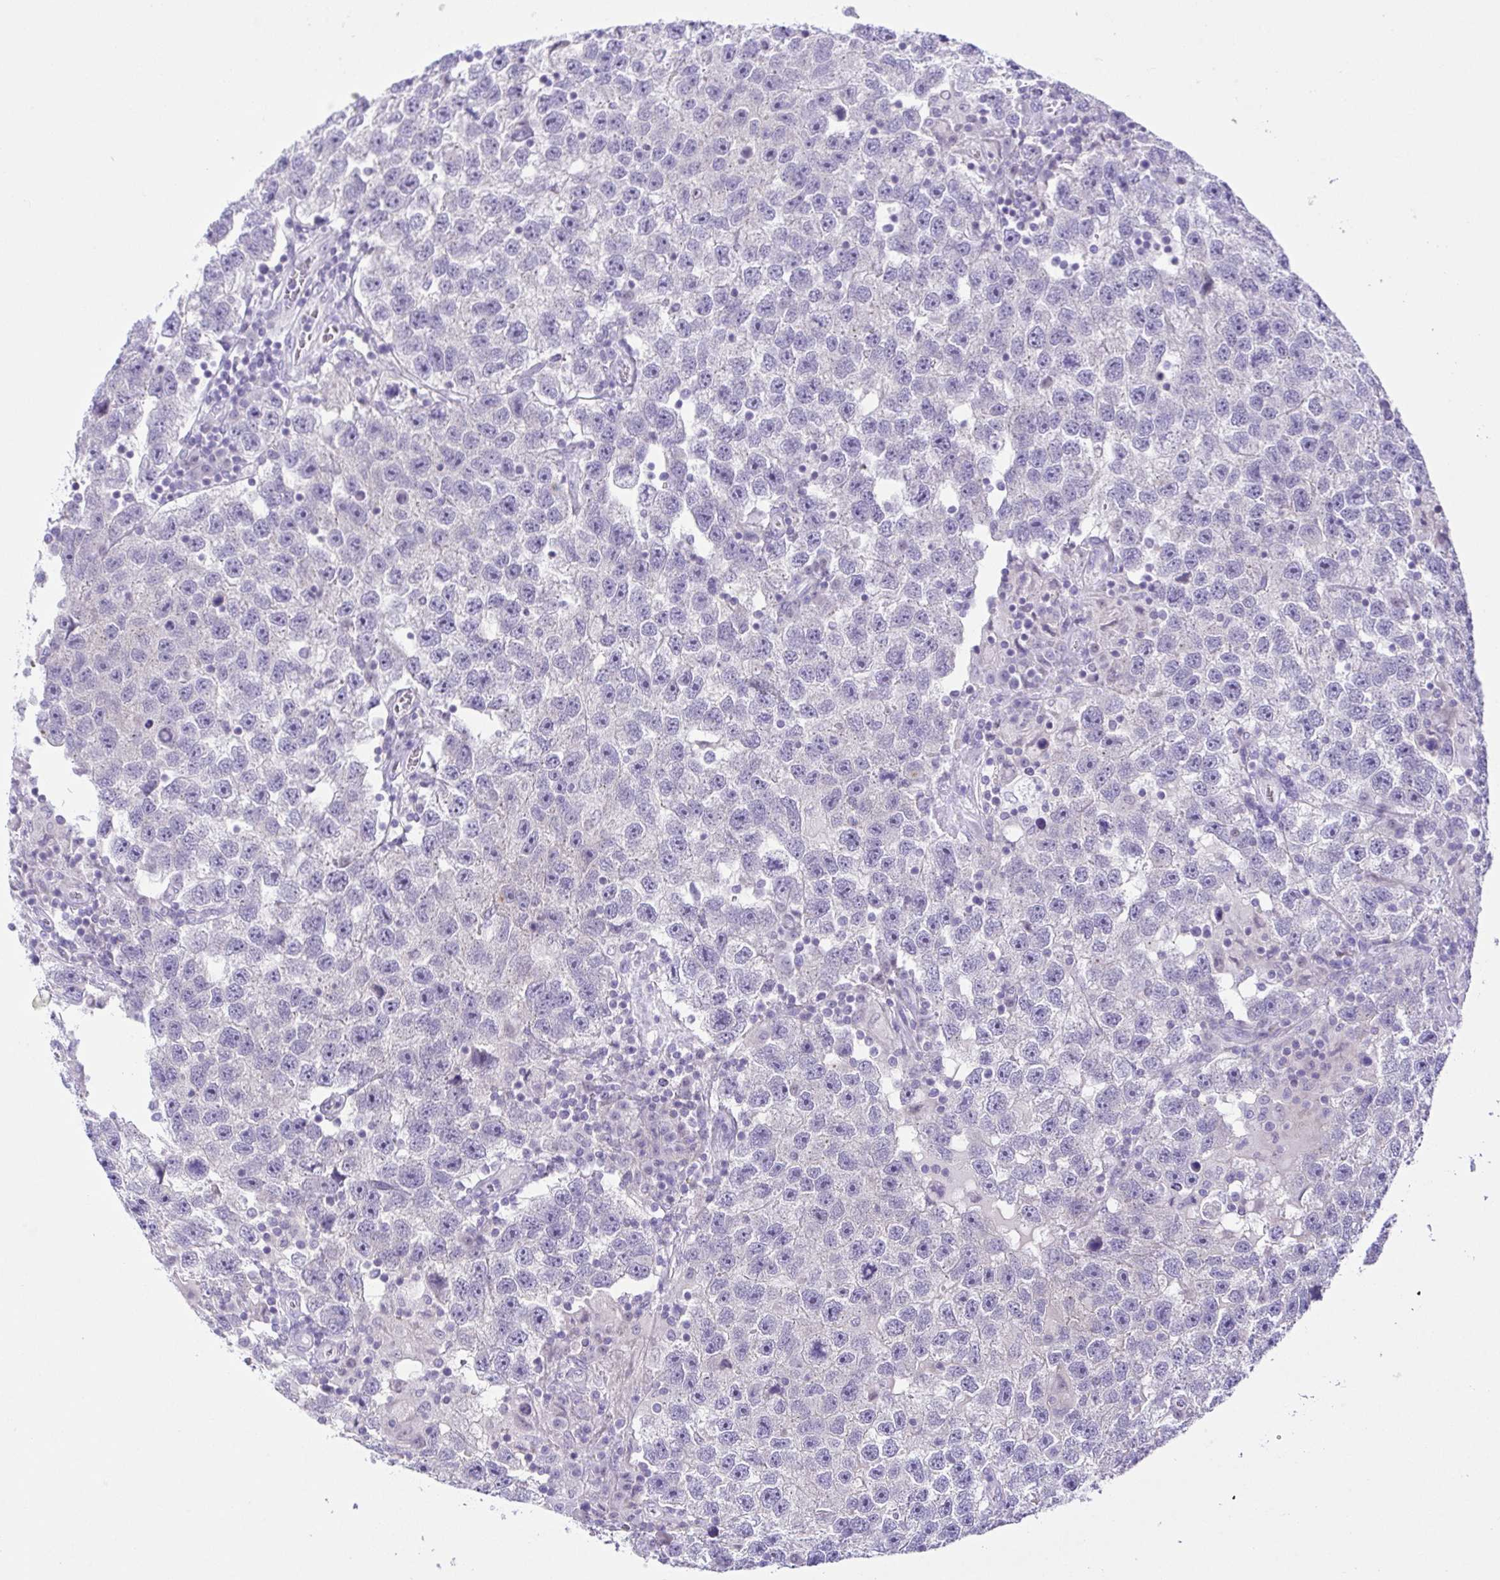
{"staining": {"intensity": "negative", "quantity": "none", "location": "none"}, "tissue": "testis cancer", "cell_type": "Tumor cells", "image_type": "cancer", "snomed": [{"axis": "morphology", "description": "Seminoma, NOS"}, {"axis": "topography", "description": "Testis"}], "caption": "This is a histopathology image of immunohistochemistry (IHC) staining of testis seminoma, which shows no positivity in tumor cells.", "gene": "UBE2Q1", "patient": {"sex": "male", "age": 26}}